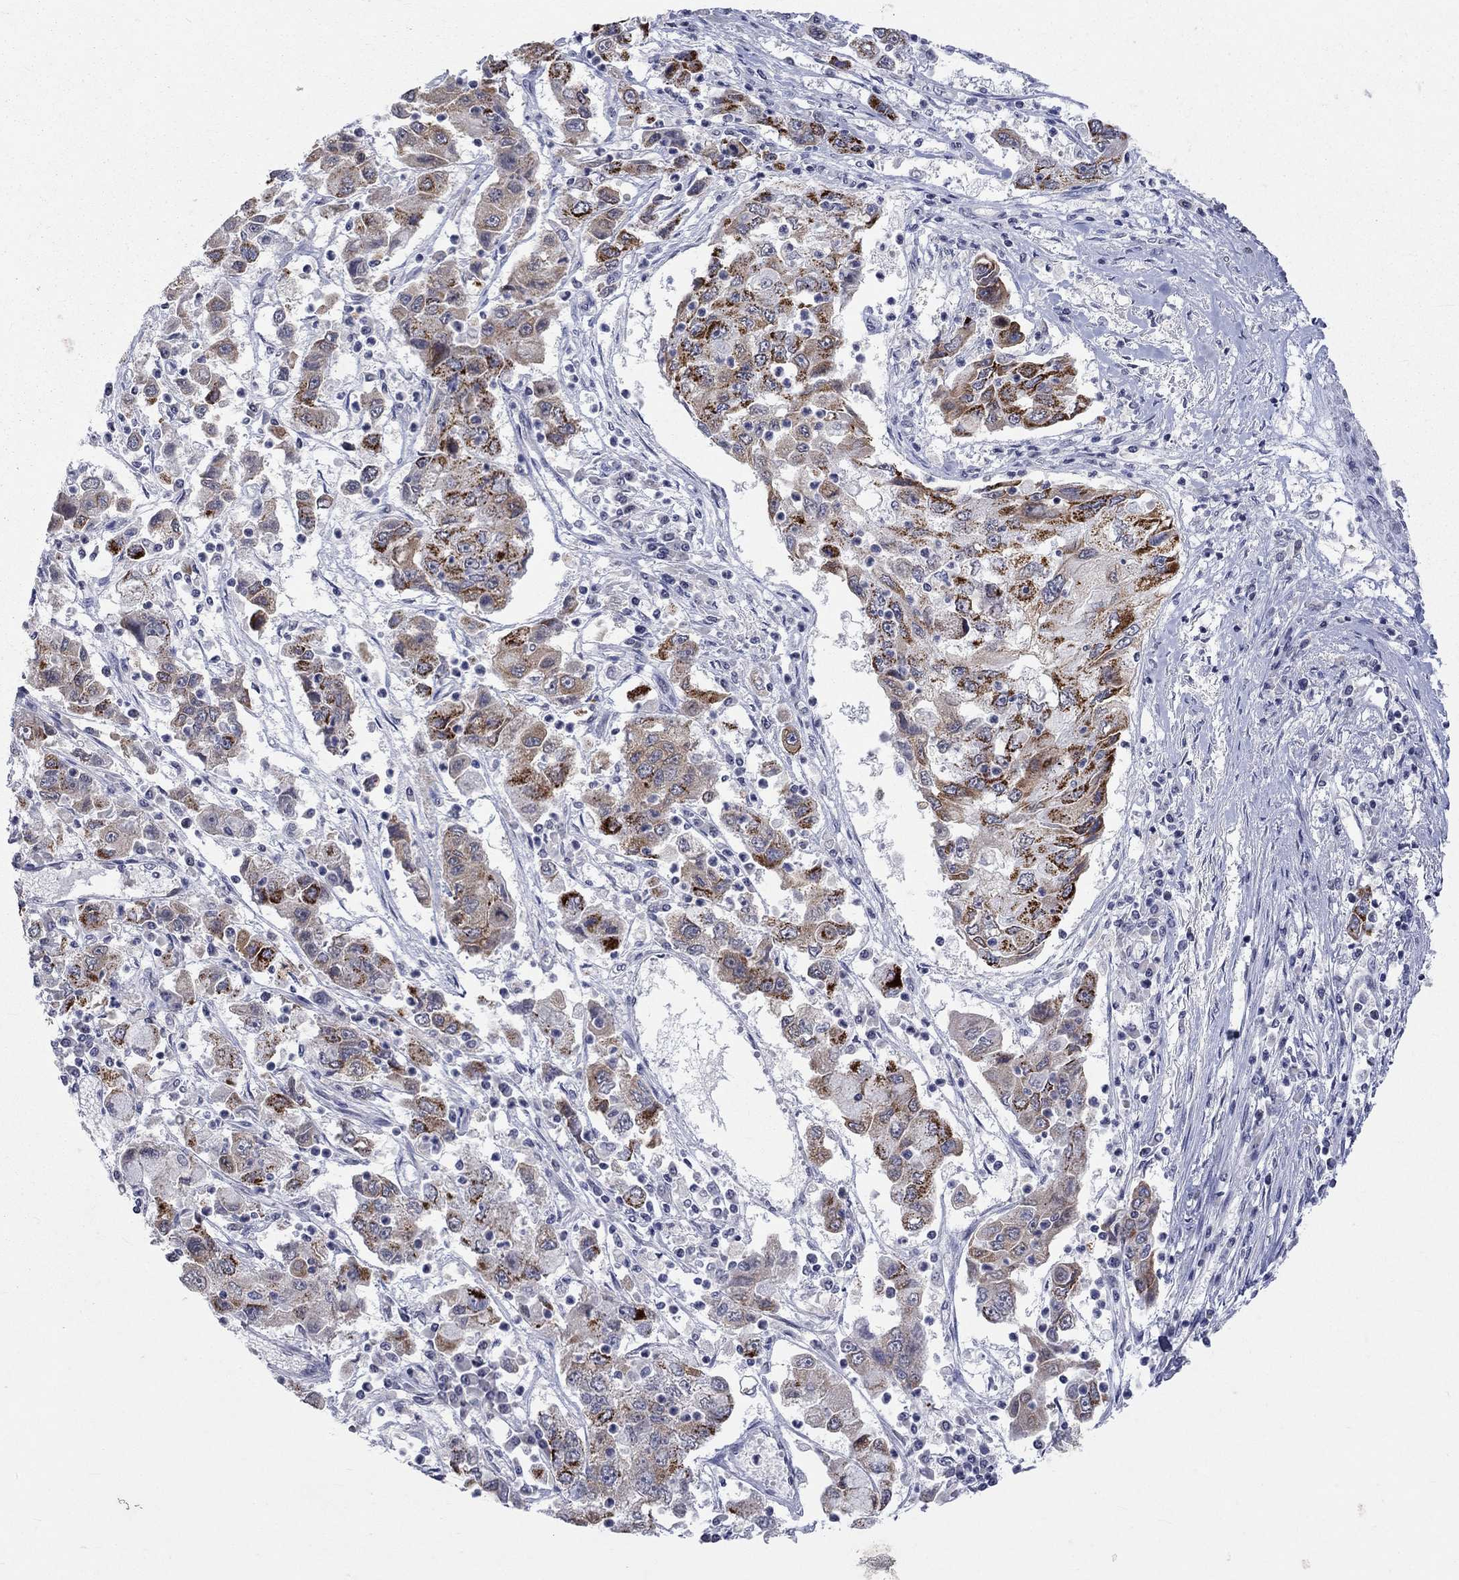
{"staining": {"intensity": "strong", "quantity": "<25%", "location": "cytoplasmic/membranous"}, "tissue": "cervical cancer", "cell_type": "Tumor cells", "image_type": "cancer", "snomed": [{"axis": "morphology", "description": "Squamous cell carcinoma, NOS"}, {"axis": "topography", "description": "Cervix"}], "caption": "Cervical cancer stained with DAB (3,3'-diaminobenzidine) immunohistochemistry (IHC) exhibits medium levels of strong cytoplasmic/membranous staining in approximately <25% of tumor cells. The staining was performed using DAB (3,3'-diaminobenzidine) to visualize the protein expression in brown, while the nuclei were stained in blue with hematoxylin (Magnification: 20x).", "gene": "TMEM143", "patient": {"sex": "female", "age": 36}}